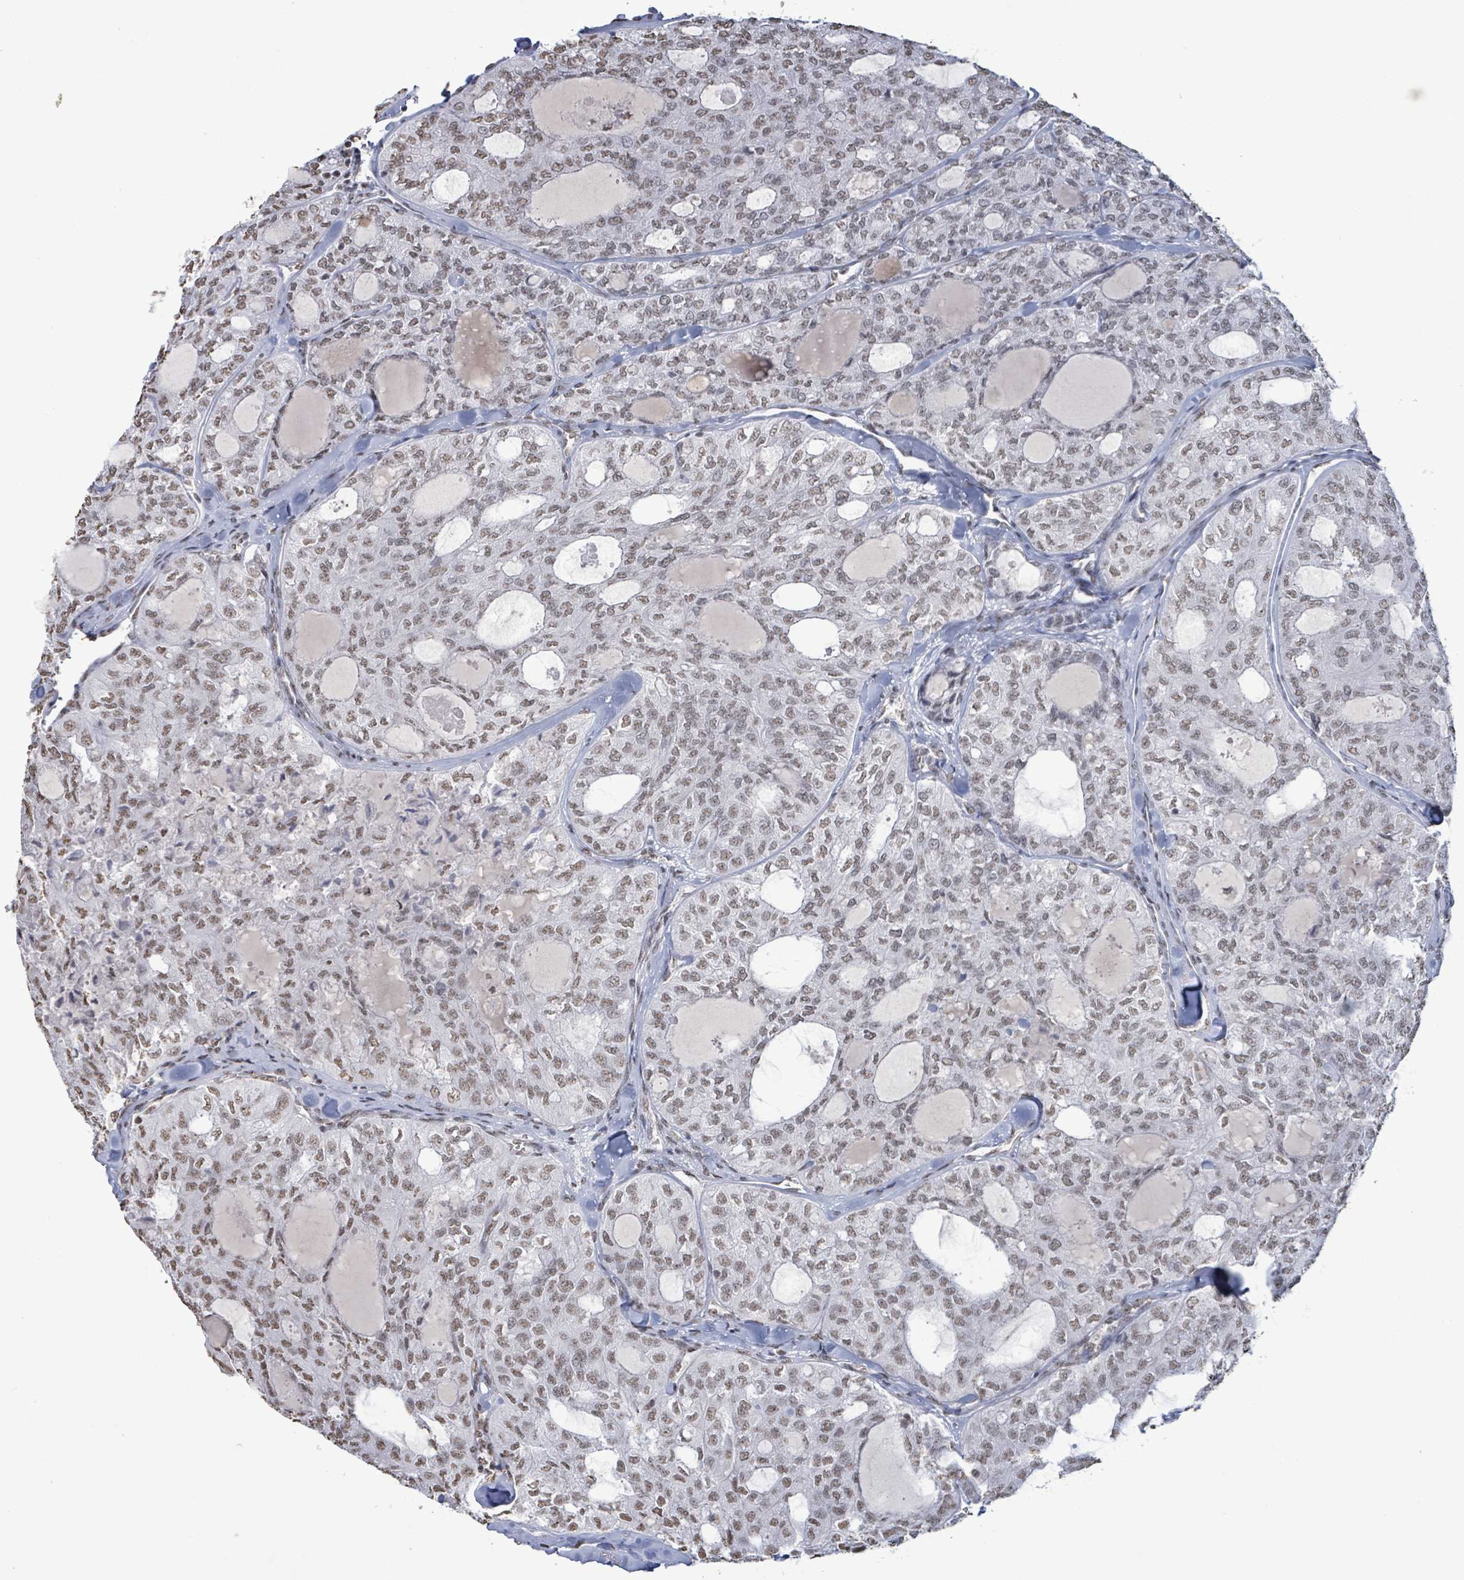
{"staining": {"intensity": "weak", "quantity": ">75%", "location": "nuclear"}, "tissue": "thyroid cancer", "cell_type": "Tumor cells", "image_type": "cancer", "snomed": [{"axis": "morphology", "description": "Follicular adenoma carcinoma, NOS"}, {"axis": "topography", "description": "Thyroid gland"}], "caption": "Immunohistochemical staining of thyroid cancer exhibits weak nuclear protein positivity in about >75% of tumor cells.", "gene": "SAMD14", "patient": {"sex": "male", "age": 75}}